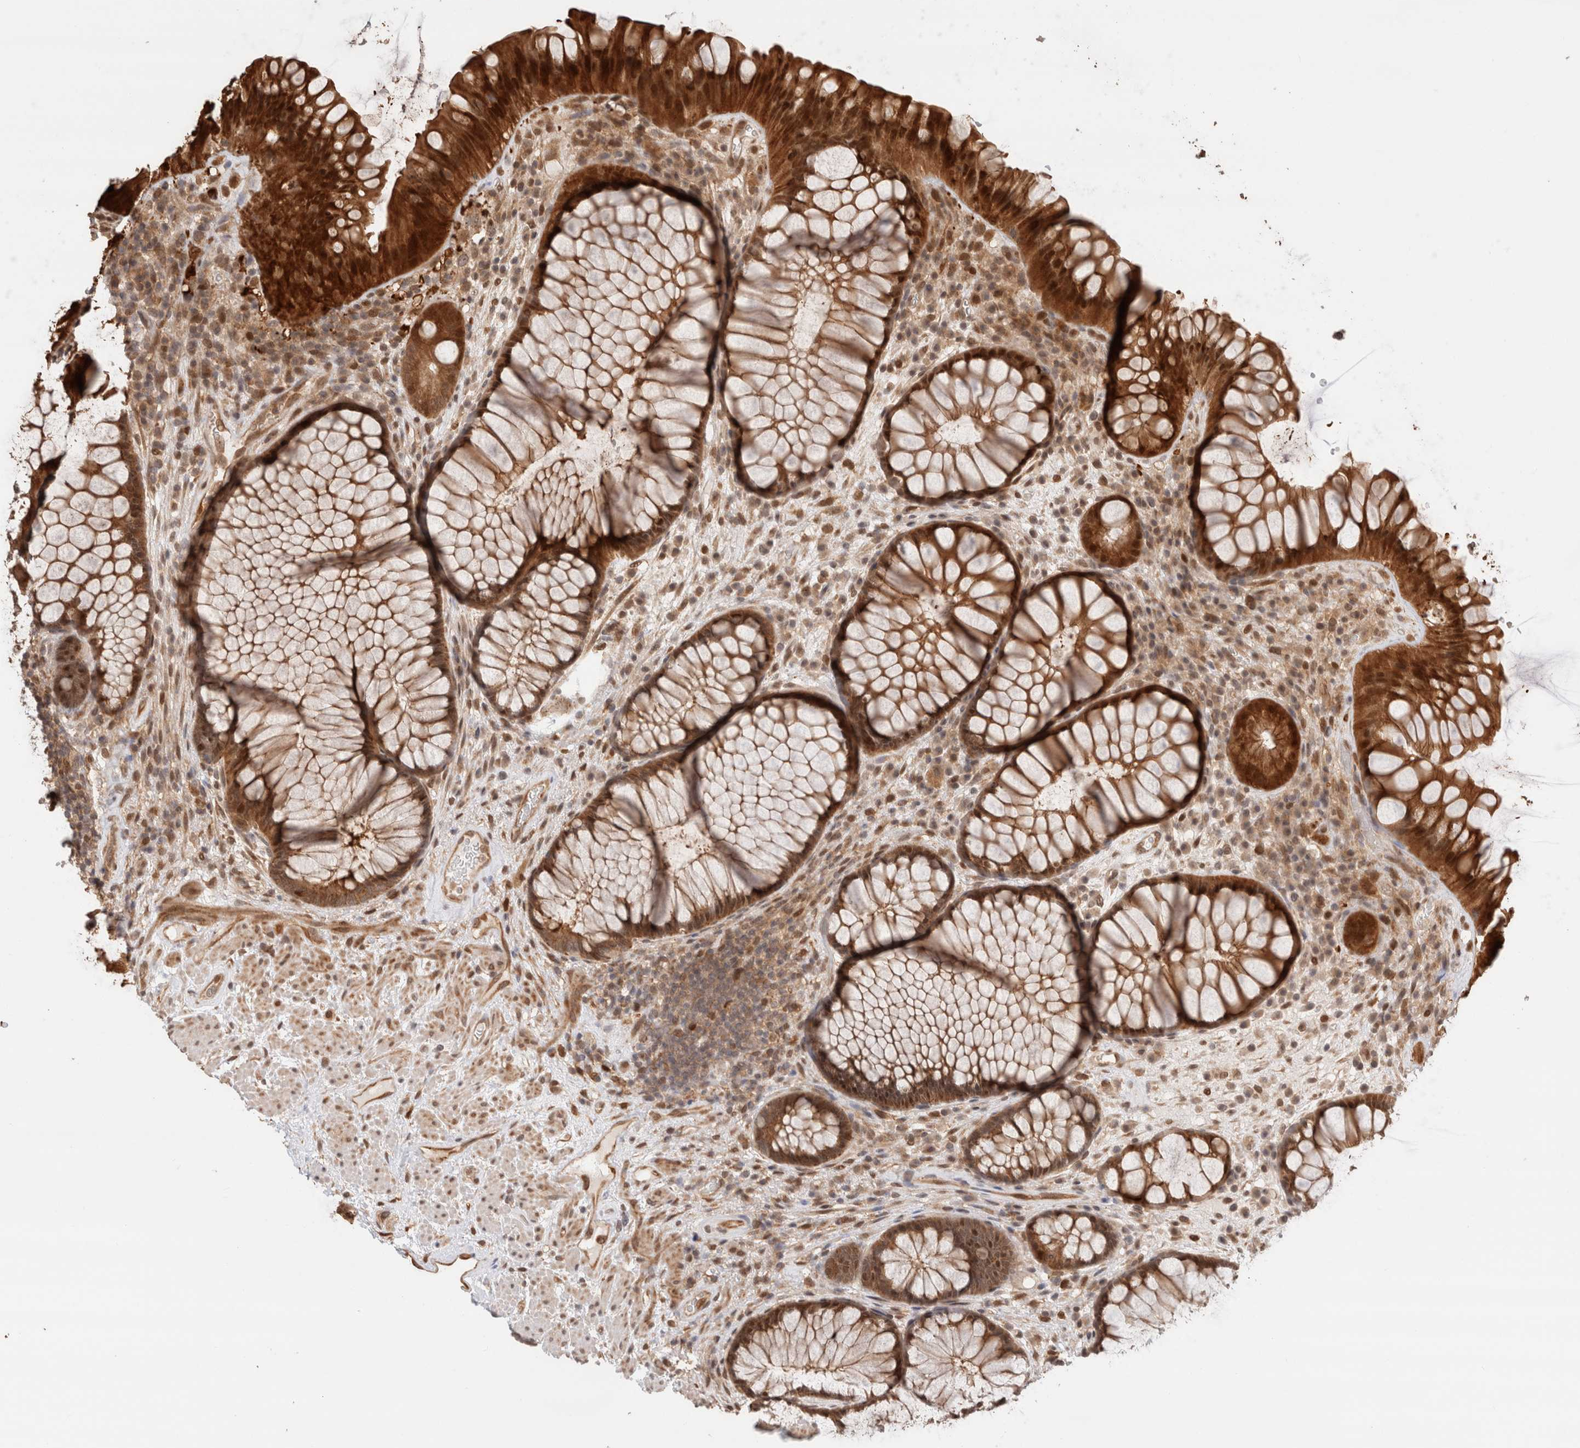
{"staining": {"intensity": "strong", "quantity": ">75%", "location": "cytoplasmic/membranous,nuclear"}, "tissue": "rectum", "cell_type": "Glandular cells", "image_type": "normal", "snomed": [{"axis": "morphology", "description": "Normal tissue, NOS"}, {"axis": "topography", "description": "Rectum"}], "caption": "Immunohistochemical staining of unremarkable human rectum demonstrates strong cytoplasmic/membranous,nuclear protein positivity in approximately >75% of glandular cells. (Stains: DAB (3,3'-diaminobenzidine) in brown, nuclei in blue, Microscopy: brightfield microscopy at high magnification).", "gene": "OTUD6B", "patient": {"sex": "male", "age": 51}}